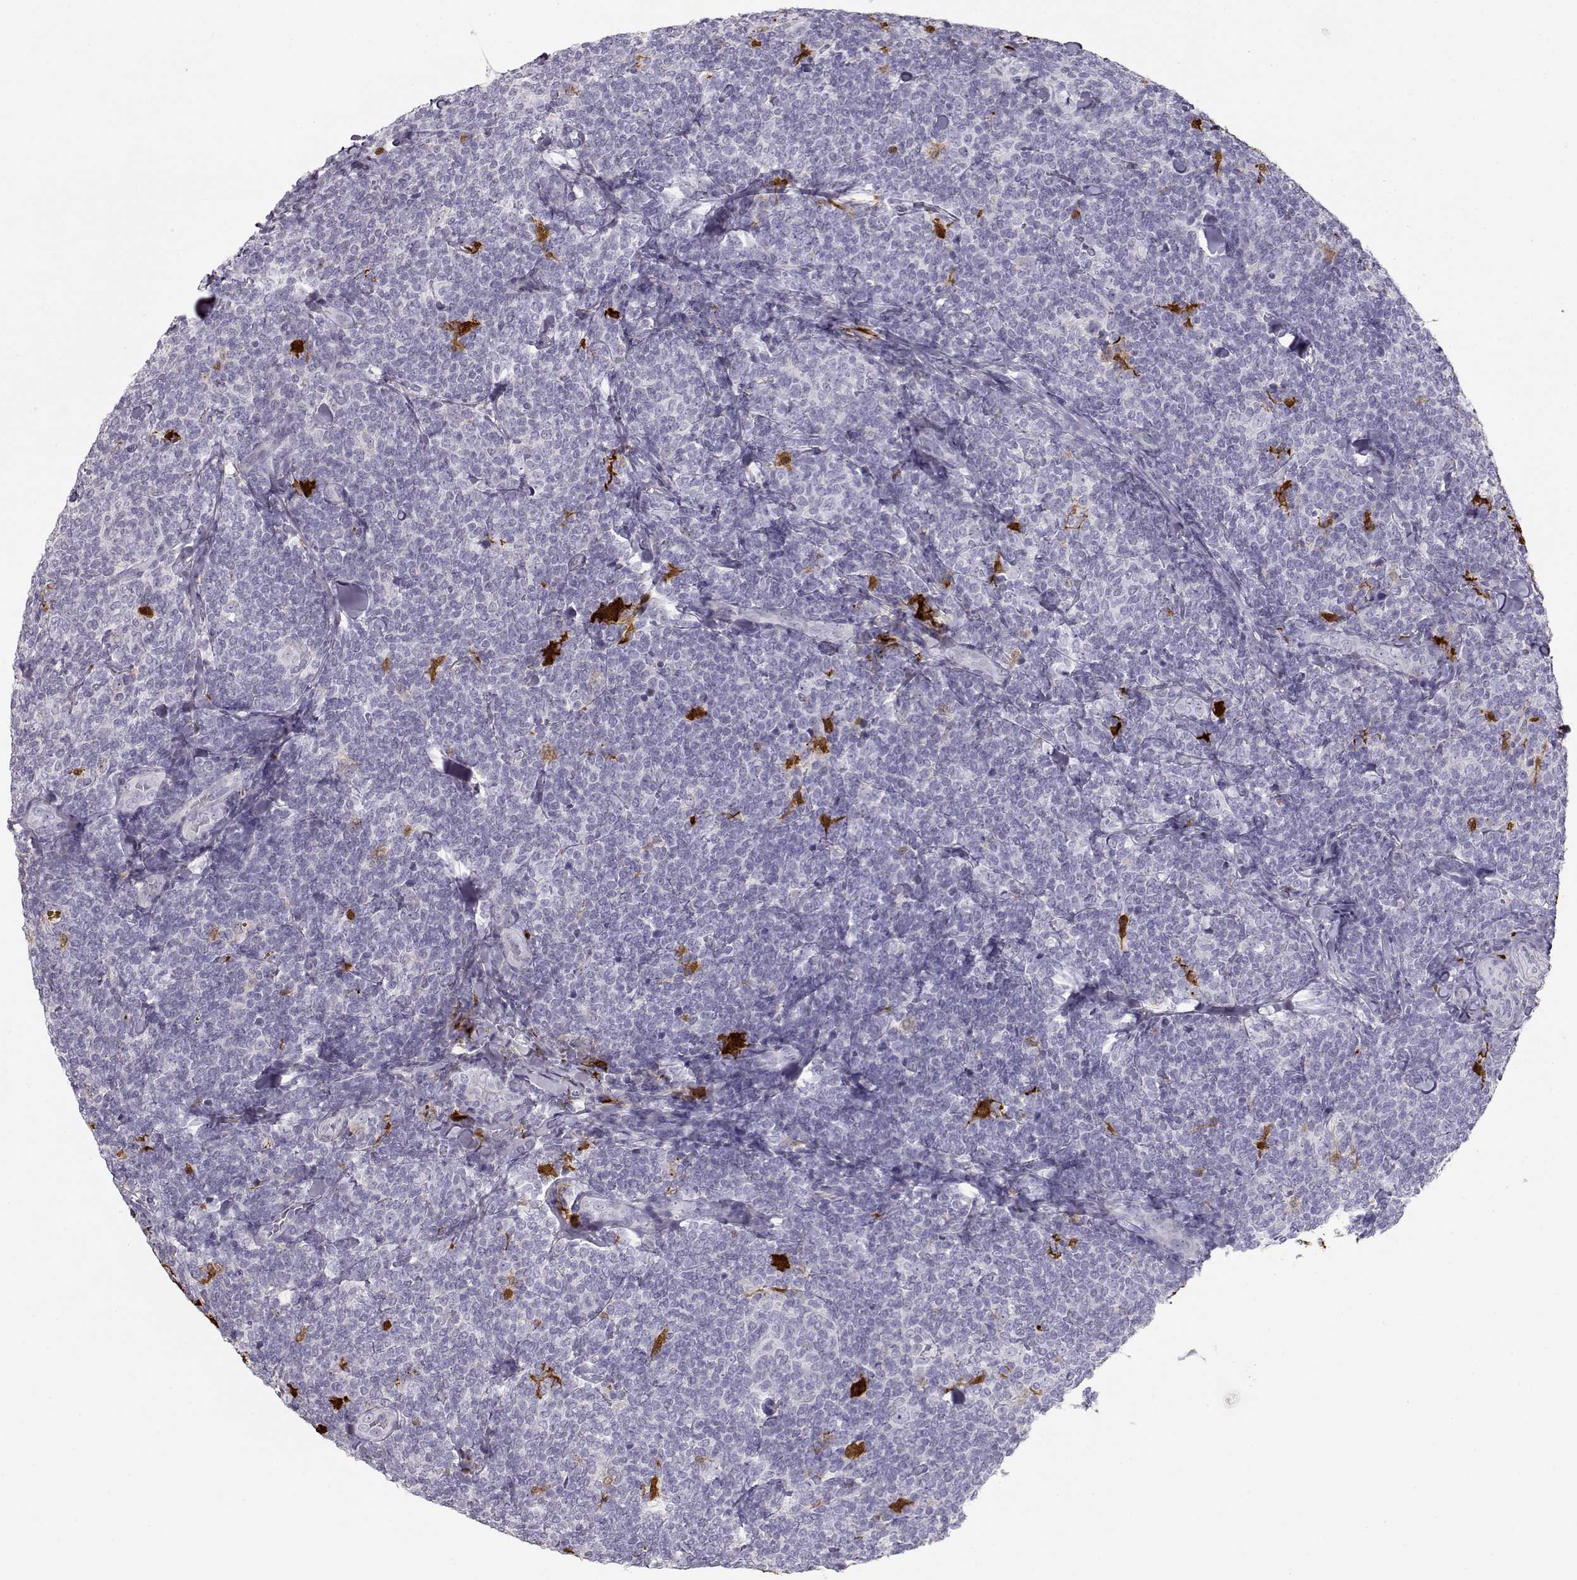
{"staining": {"intensity": "negative", "quantity": "none", "location": "none"}, "tissue": "lymphoma", "cell_type": "Tumor cells", "image_type": "cancer", "snomed": [{"axis": "morphology", "description": "Malignant lymphoma, non-Hodgkin's type, Low grade"}, {"axis": "topography", "description": "Lymph node"}], "caption": "There is no significant staining in tumor cells of lymphoma.", "gene": "S100B", "patient": {"sex": "female", "age": 56}}